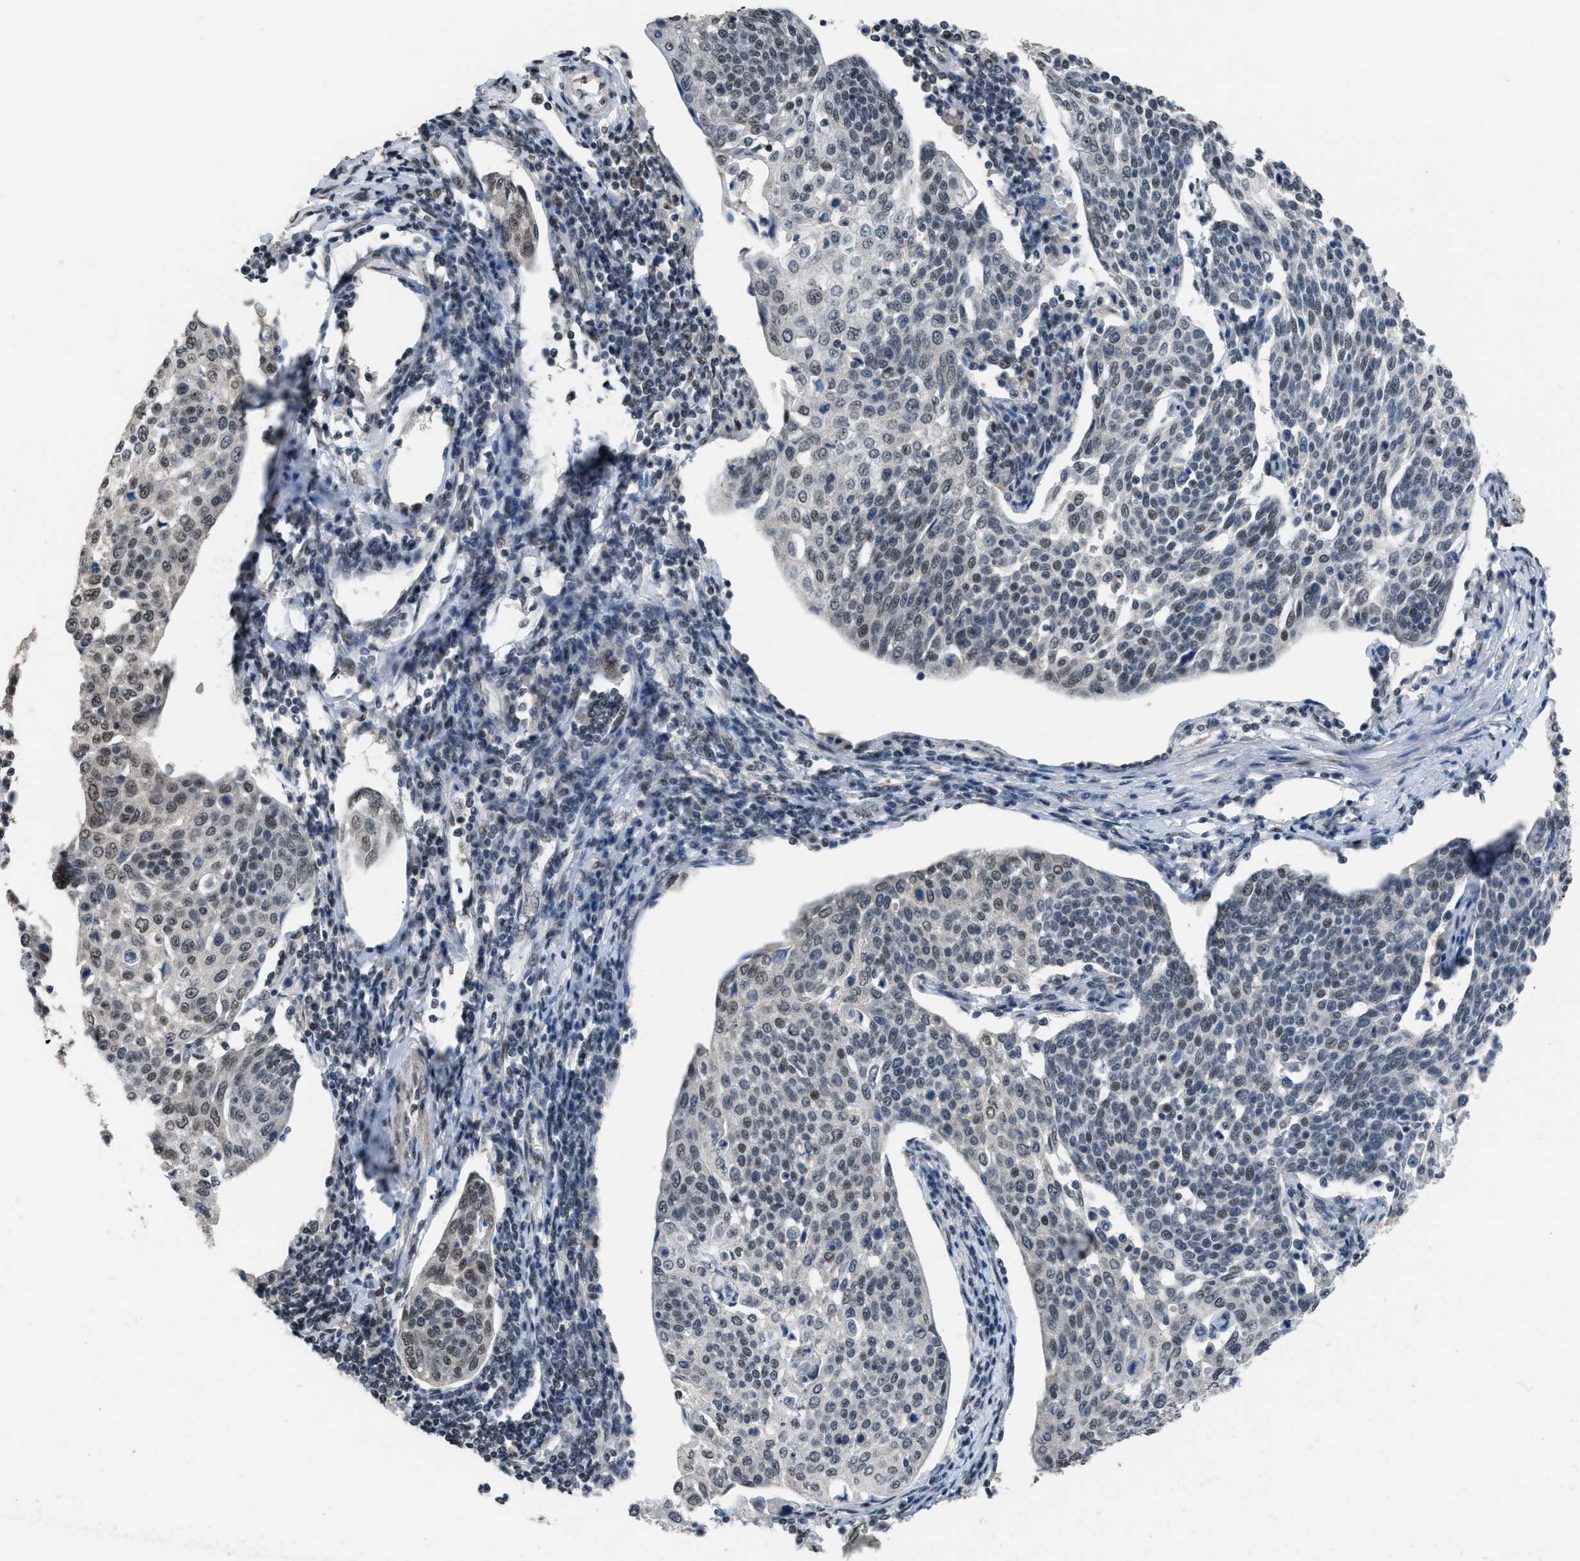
{"staining": {"intensity": "weak", "quantity": "25%-75%", "location": "nuclear"}, "tissue": "cervical cancer", "cell_type": "Tumor cells", "image_type": "cancer", "snomed": [{"axis": "morphology", "description": "Squamous cell carcinoma, NOS"}, {"axis": "topography", "description": "Cervix"}], "caption": "This histopathology image demonstrates immunohistochemistry staining of squamous cell carcinoma (cervical), with low weak nuclear positivity in approximately 25%-75% of tumor cells.", "gene": "ZNF276", "patient": {"sex": "female", "age": 34}}